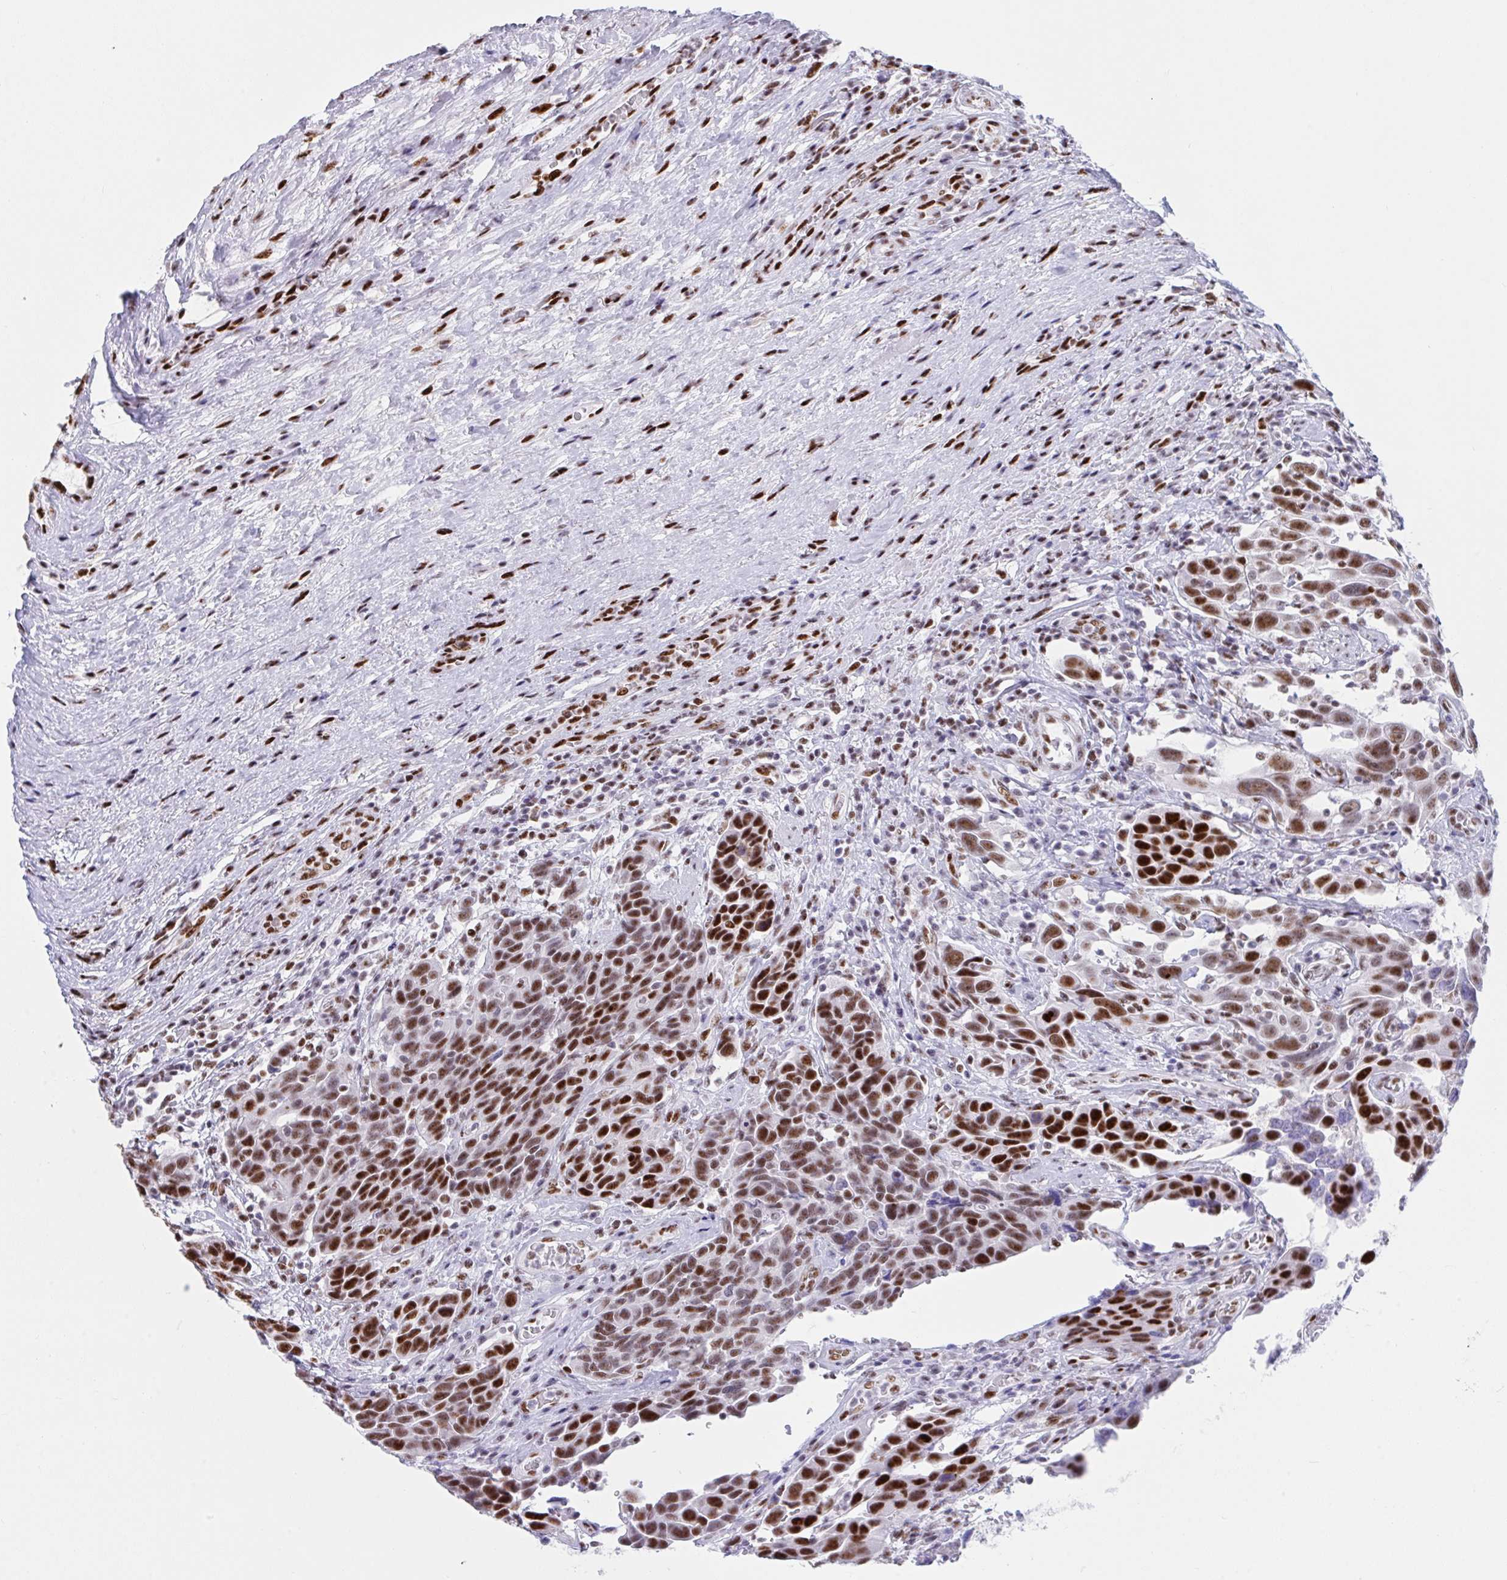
{"staining": {"intensity": "strong", "quantity": ">75%", "location": "nuclear"}, "tissue": "urothelial cancer", "cell_type": "Tumor cells", "image_type": "cancer", "snomed": [{"axis": "morphology", "description": "Urothelial carcinoma, High grade"}, {"axis": "topography", "description": "Urinary bladder"}], "caption": "The histopathology image displays staining of high-grade urothelial carcinoma, revealing strong nuclear protein expression (brown color) within tumor cells.", "gene": "IKZF2", "patient": {"sex": "female", "age": 70}}